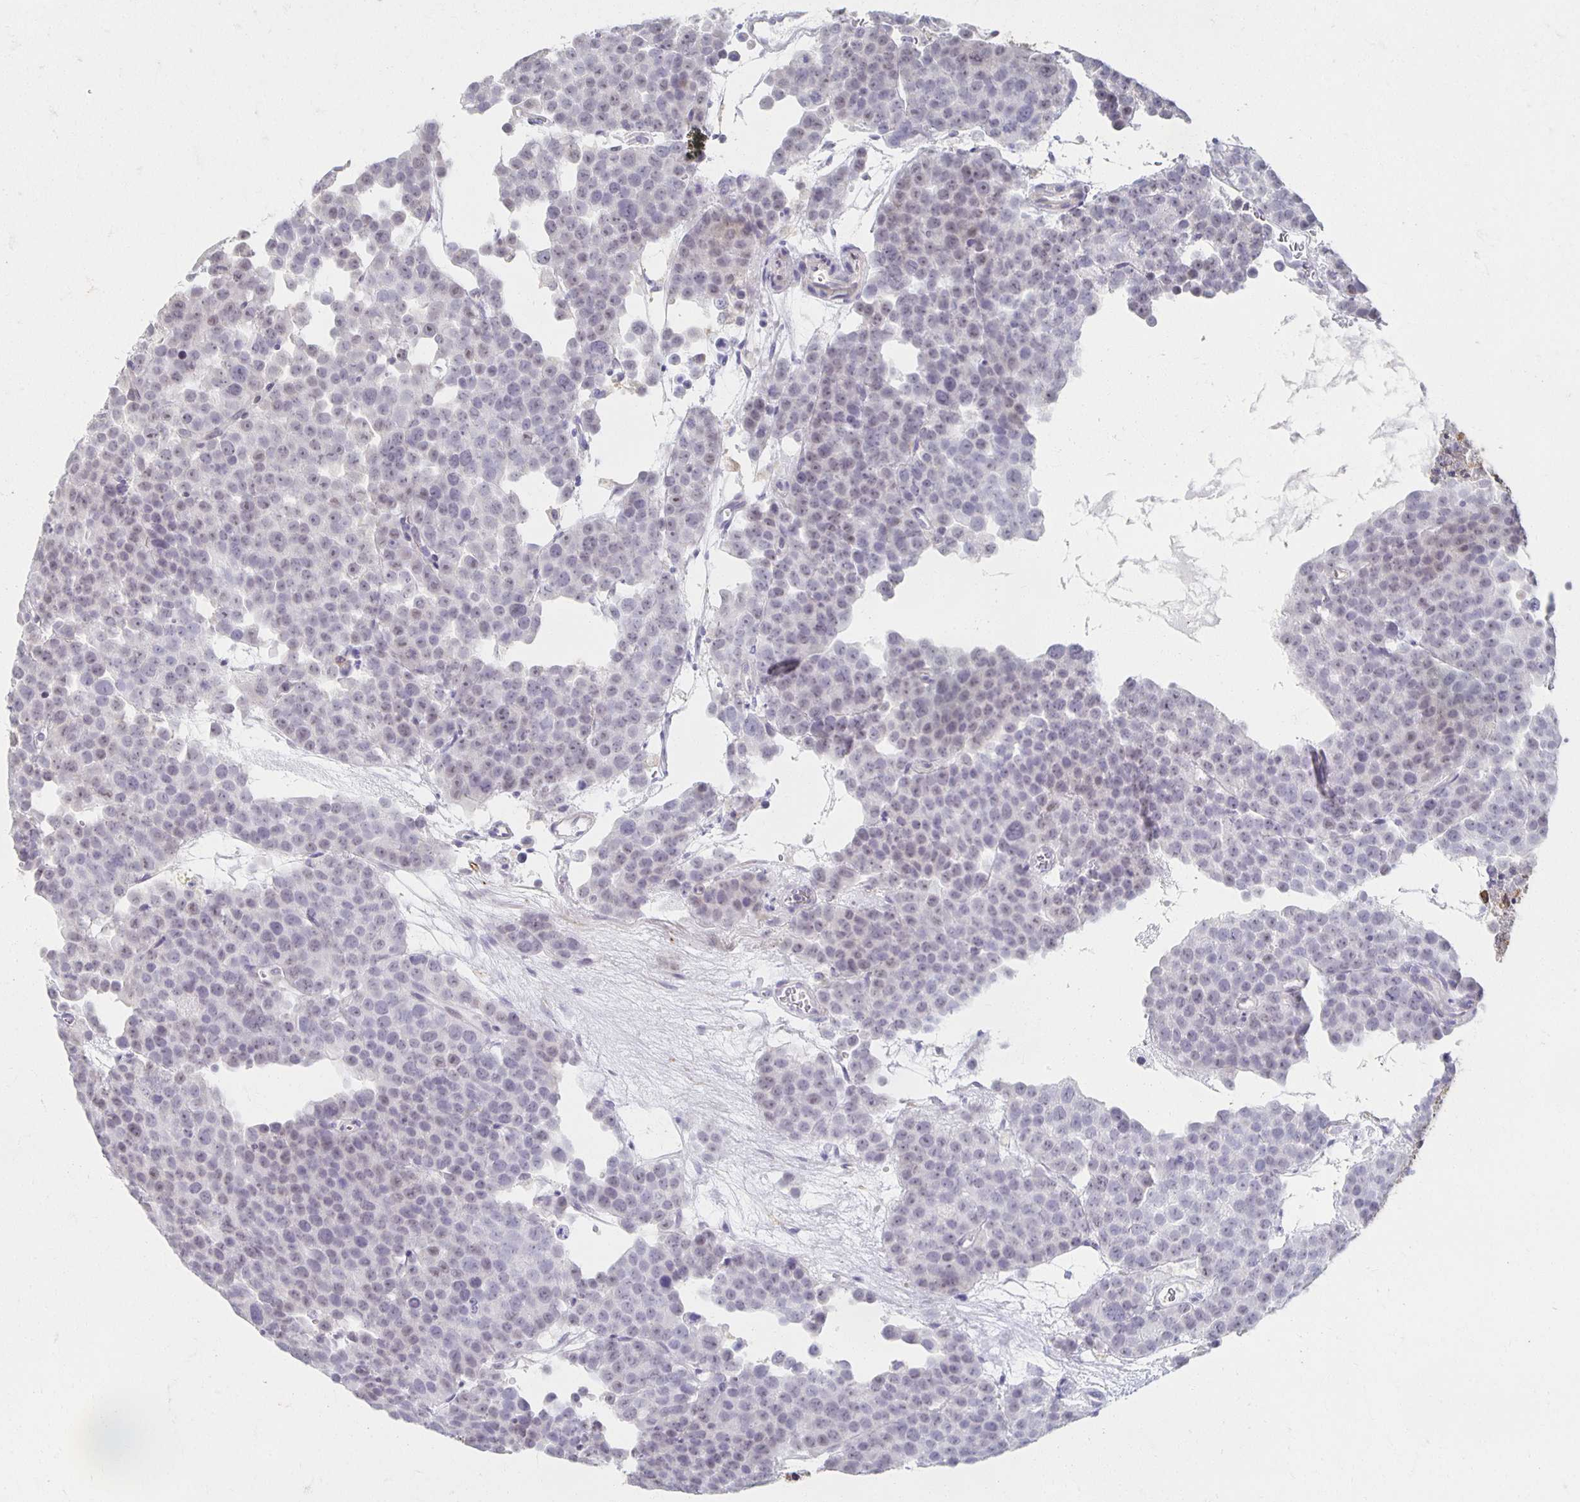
{"staining": {"intensity": "negative", "quantity": "none", "location": "none"}, "tissue": "testis cancer", "cell_type": "Tumor cells", "image_type": "cancer", "snomed": [{"axis": "morphology", "description": "Seminoma, NOS"}, {"axis": "topography", "description": "Testis"}], "caption": "DAB (3,3'-diaminobenzidine) immunohistochemical staining of human testis cancer displays no significant expression in tumor cells. Nuclei are stained in blue.", "gene": "ZNF692", "patient": {"sex": "male", "age": 71}}